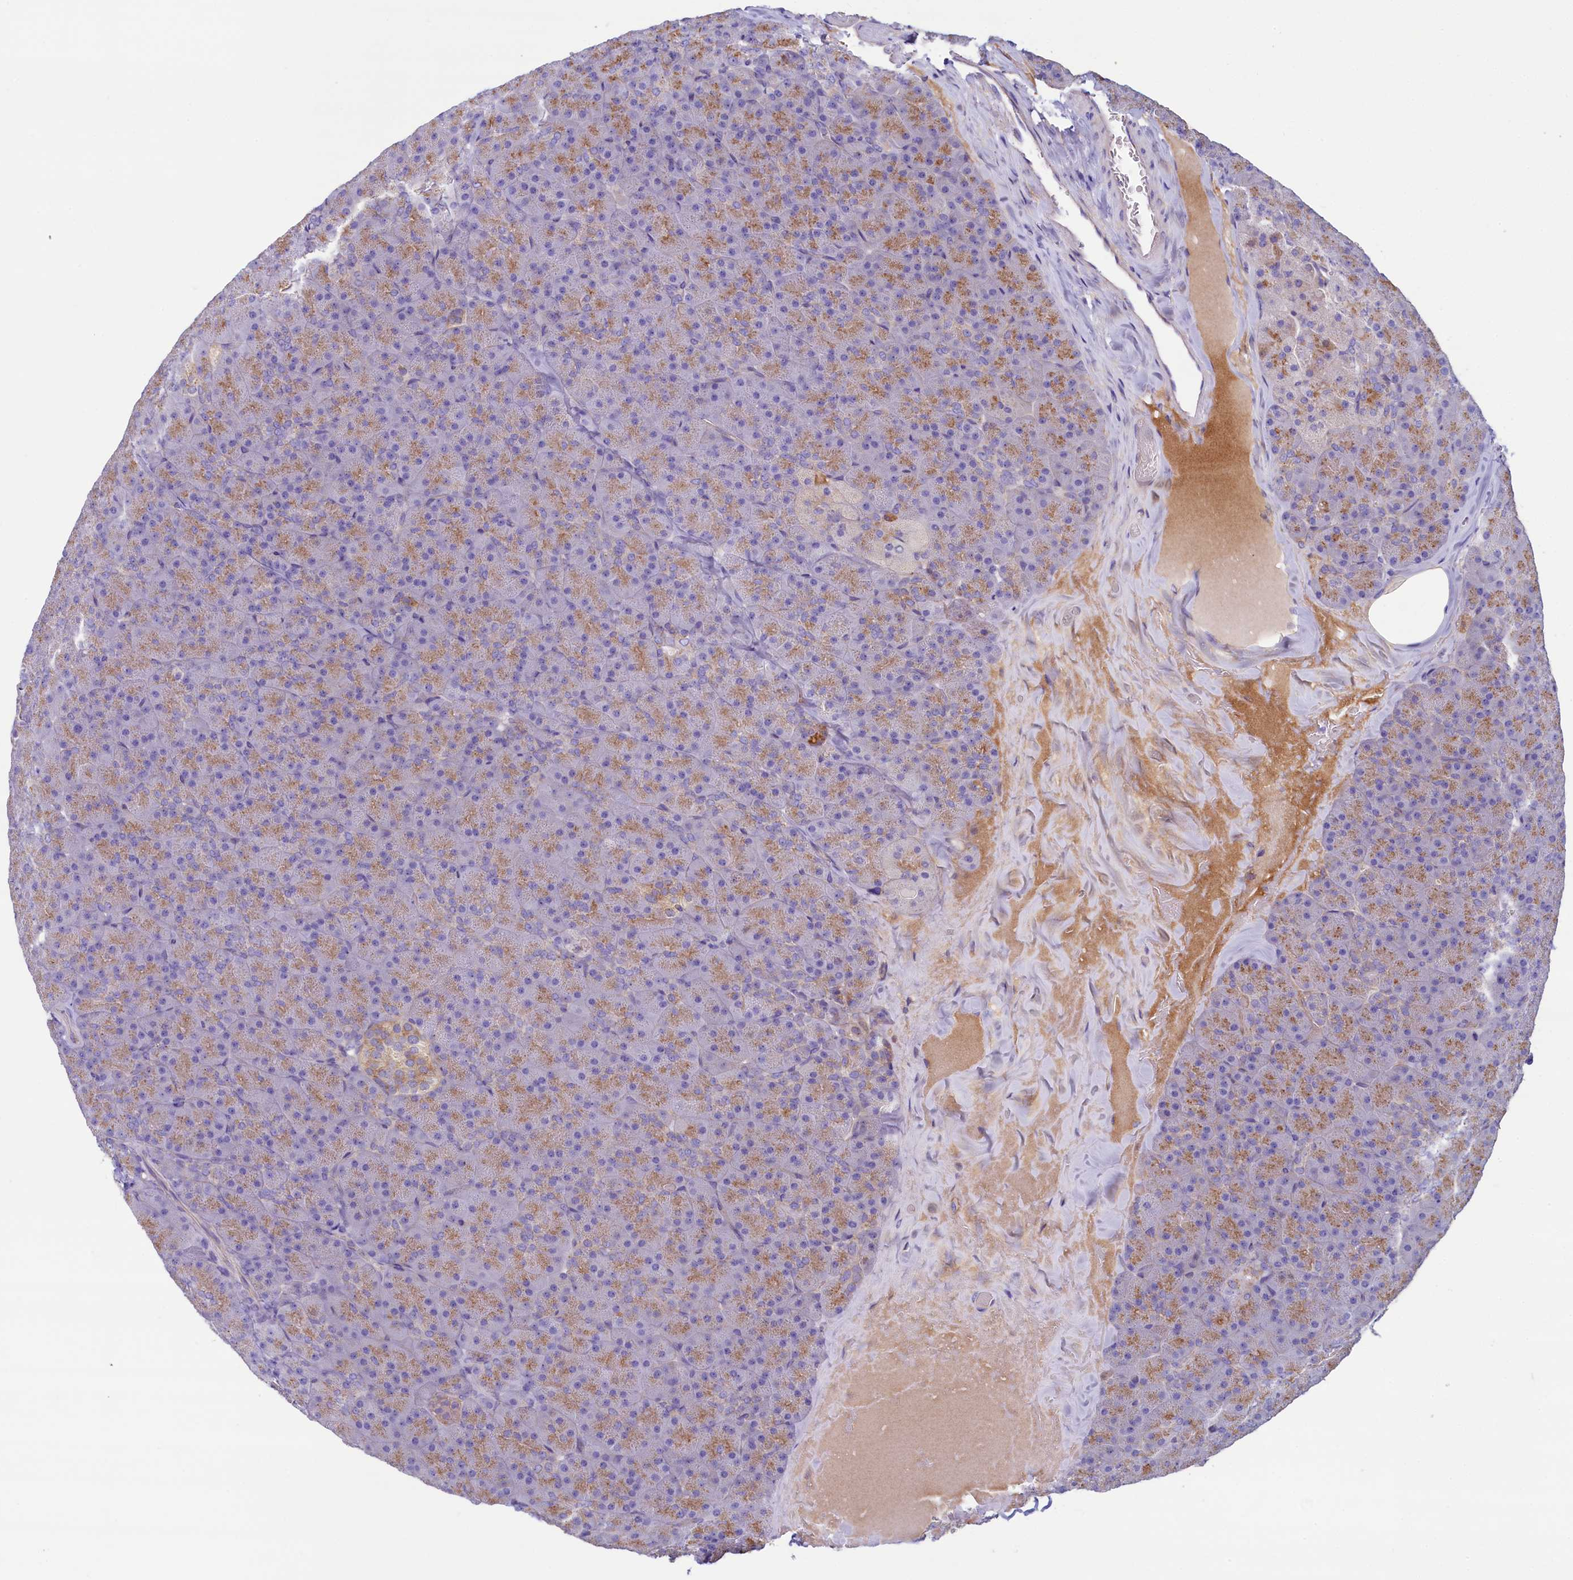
{"staining": {"intensity": "moderate", "quantity": ">75%", "location": "cytoplasmic/membranous"}, "tissue": "pancreas", "cell_type": "Exocrine glandular cells", "image_type": "normal", "snomed": [{"axis": "morphology", "description": "Normal tissue, NOS"}, {"axis": "topography", "description": "Pancreas"}], "caption": "DAB (3,3'-diaminobenzidine) immunohistochemical staining of benign human pancreas exhibits moderate cytoplasmic/membranous protein positivity in about >75% of exocrine glandular cells.", "gene": "GPR21", "patient": {"sex": "male", "age": 36}}